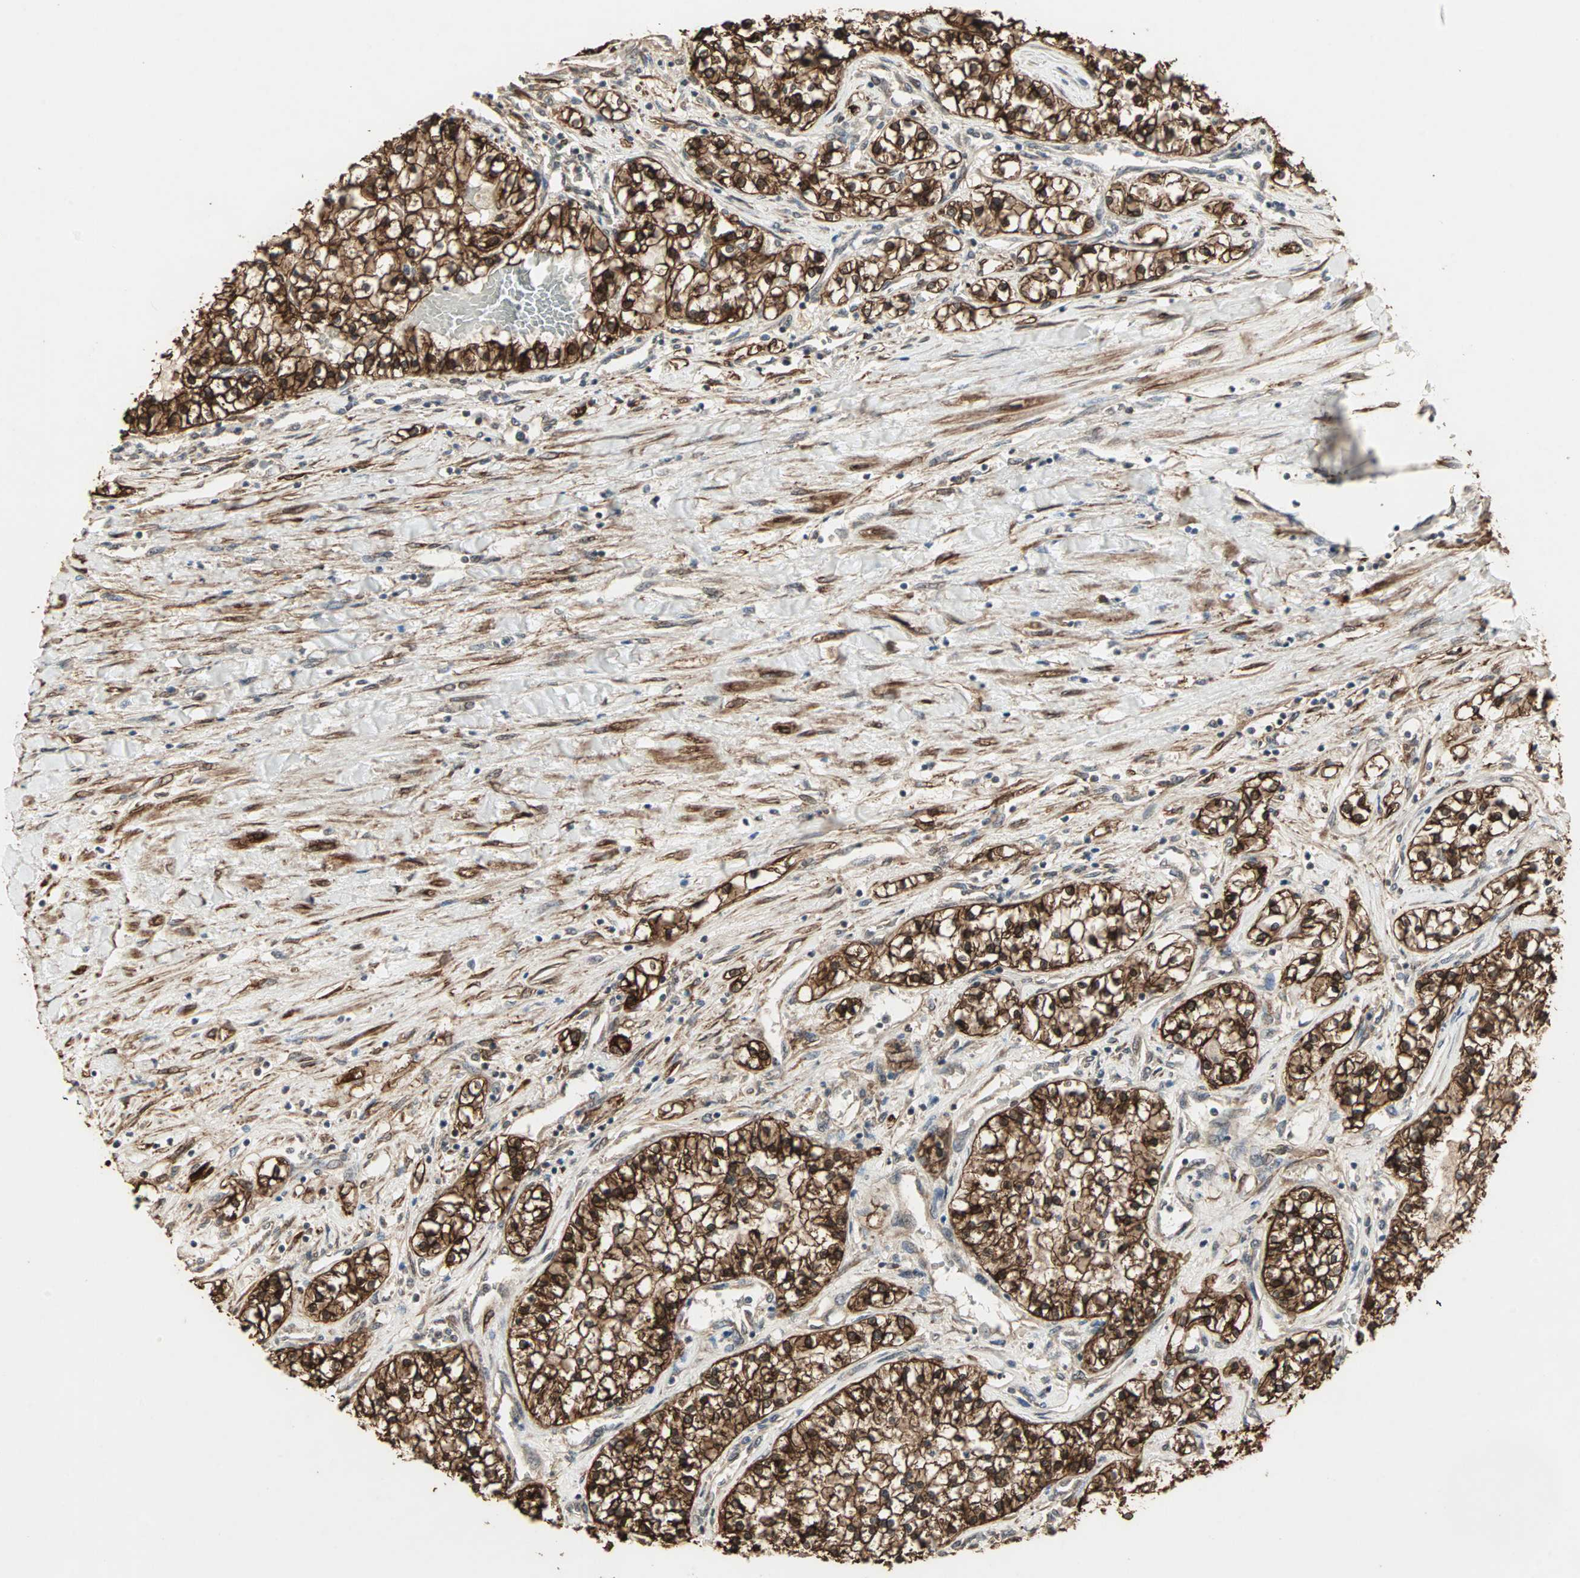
{"staining": {"intensity": "strong", "quantity": ">75%", "location": "cytoplasmic/membranous"}, "tissue": "renal cancer", "cell_type": "Tumor cells", "image_type": "cancer", "snomed": [{"axis": "morphology", "description": "Adenocarcinoma, NOS"}, {"axis": "topography", "description": "Kidney"}], "caption": "IHC micrograph of neoplastic tissue: renal cancer (adenocarcinoma) stained using IHC reveals high levels of strong protein expression localized specifically in the cytoplasmic/membranous of tumor cells, appearing as a cytoplasmic/membranous brown color.", "gene": "TRPV4", "patient": {"sex": "male", "age": 68}}